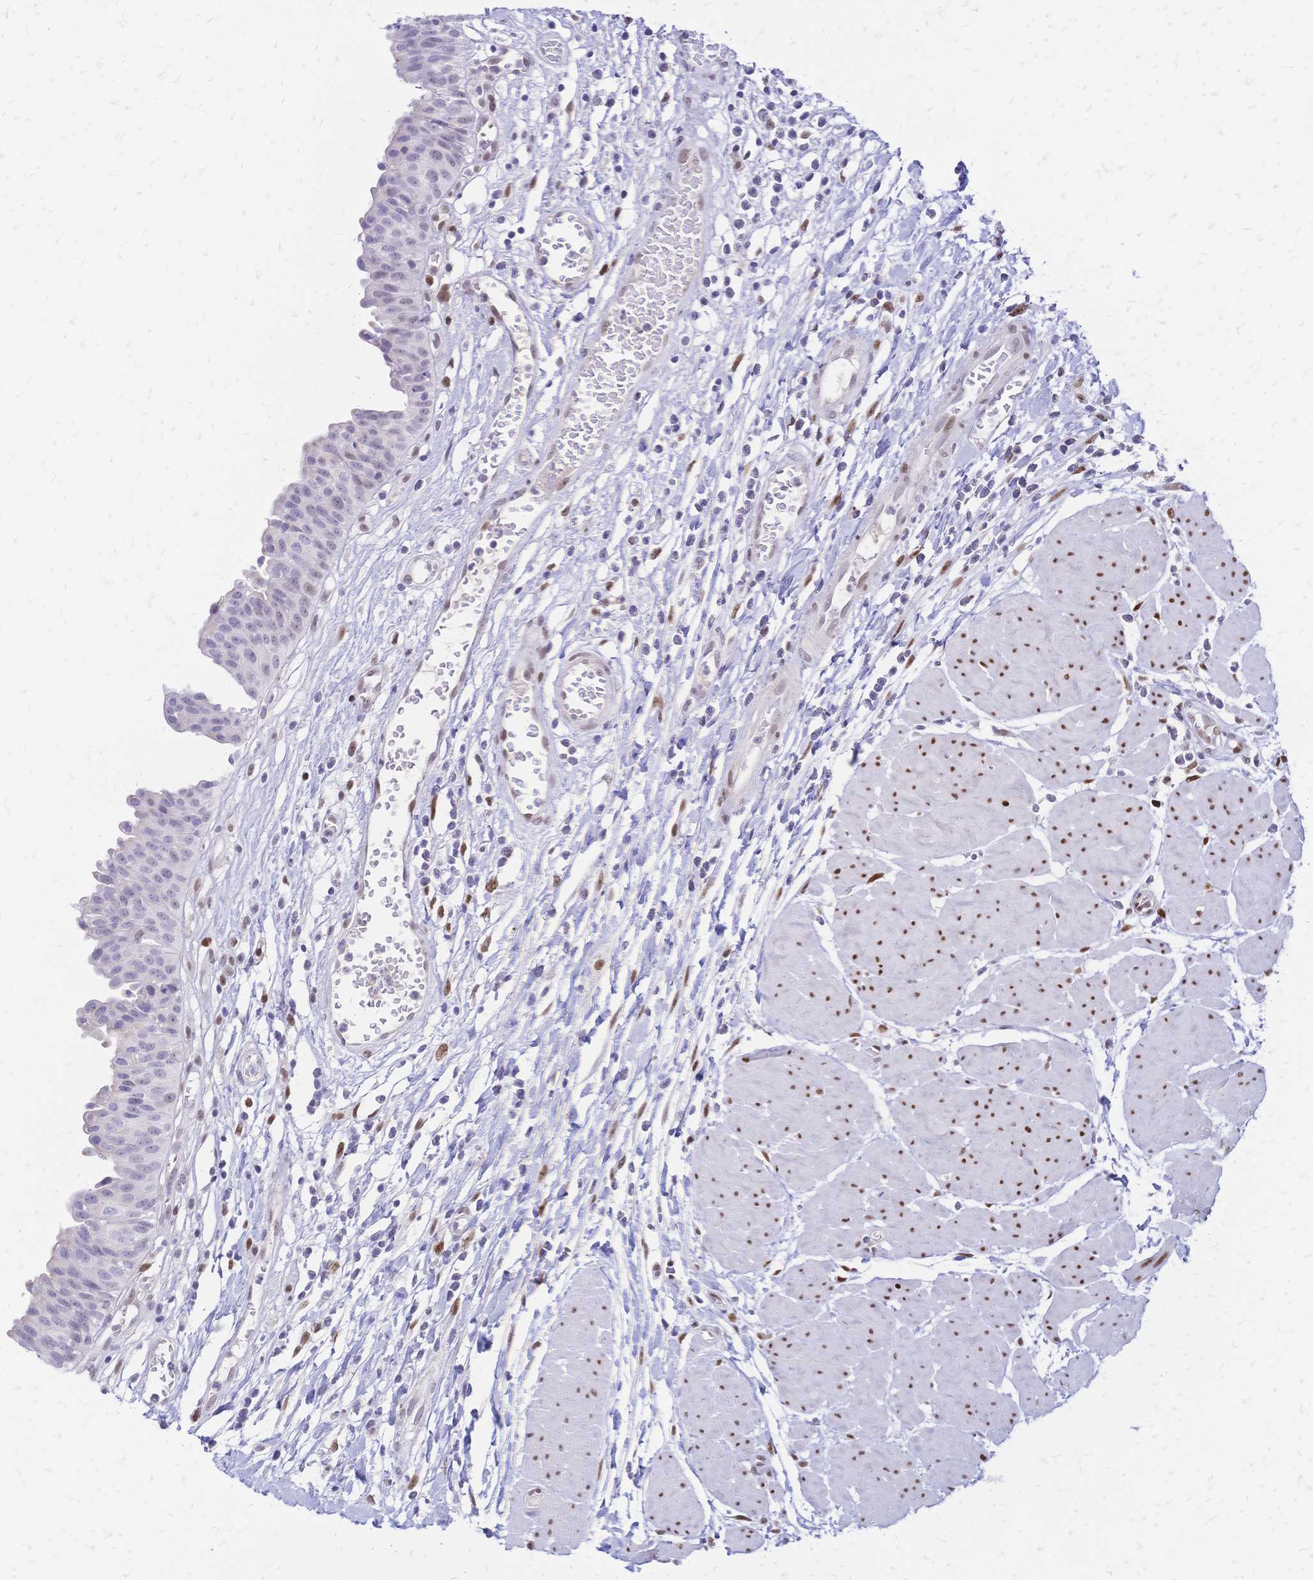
{"staining": {"intensity": "negative", "quantity": "none", "location": "none"}, "tissue": "urinary bladder", "cell_type": "Urothelial cells", "image_type": "normal", "snomed": [{"axis": "morphology", "description": "Normal tissue, NOS"}, {"axis": "topography", "description": "Urinary bladder"}], "caption": "Micrograph shows no protein staining in urothelial cells of normal urinary bladder.", "gene": "NFIC", "patient": {"sex": "male", "age": 64}}